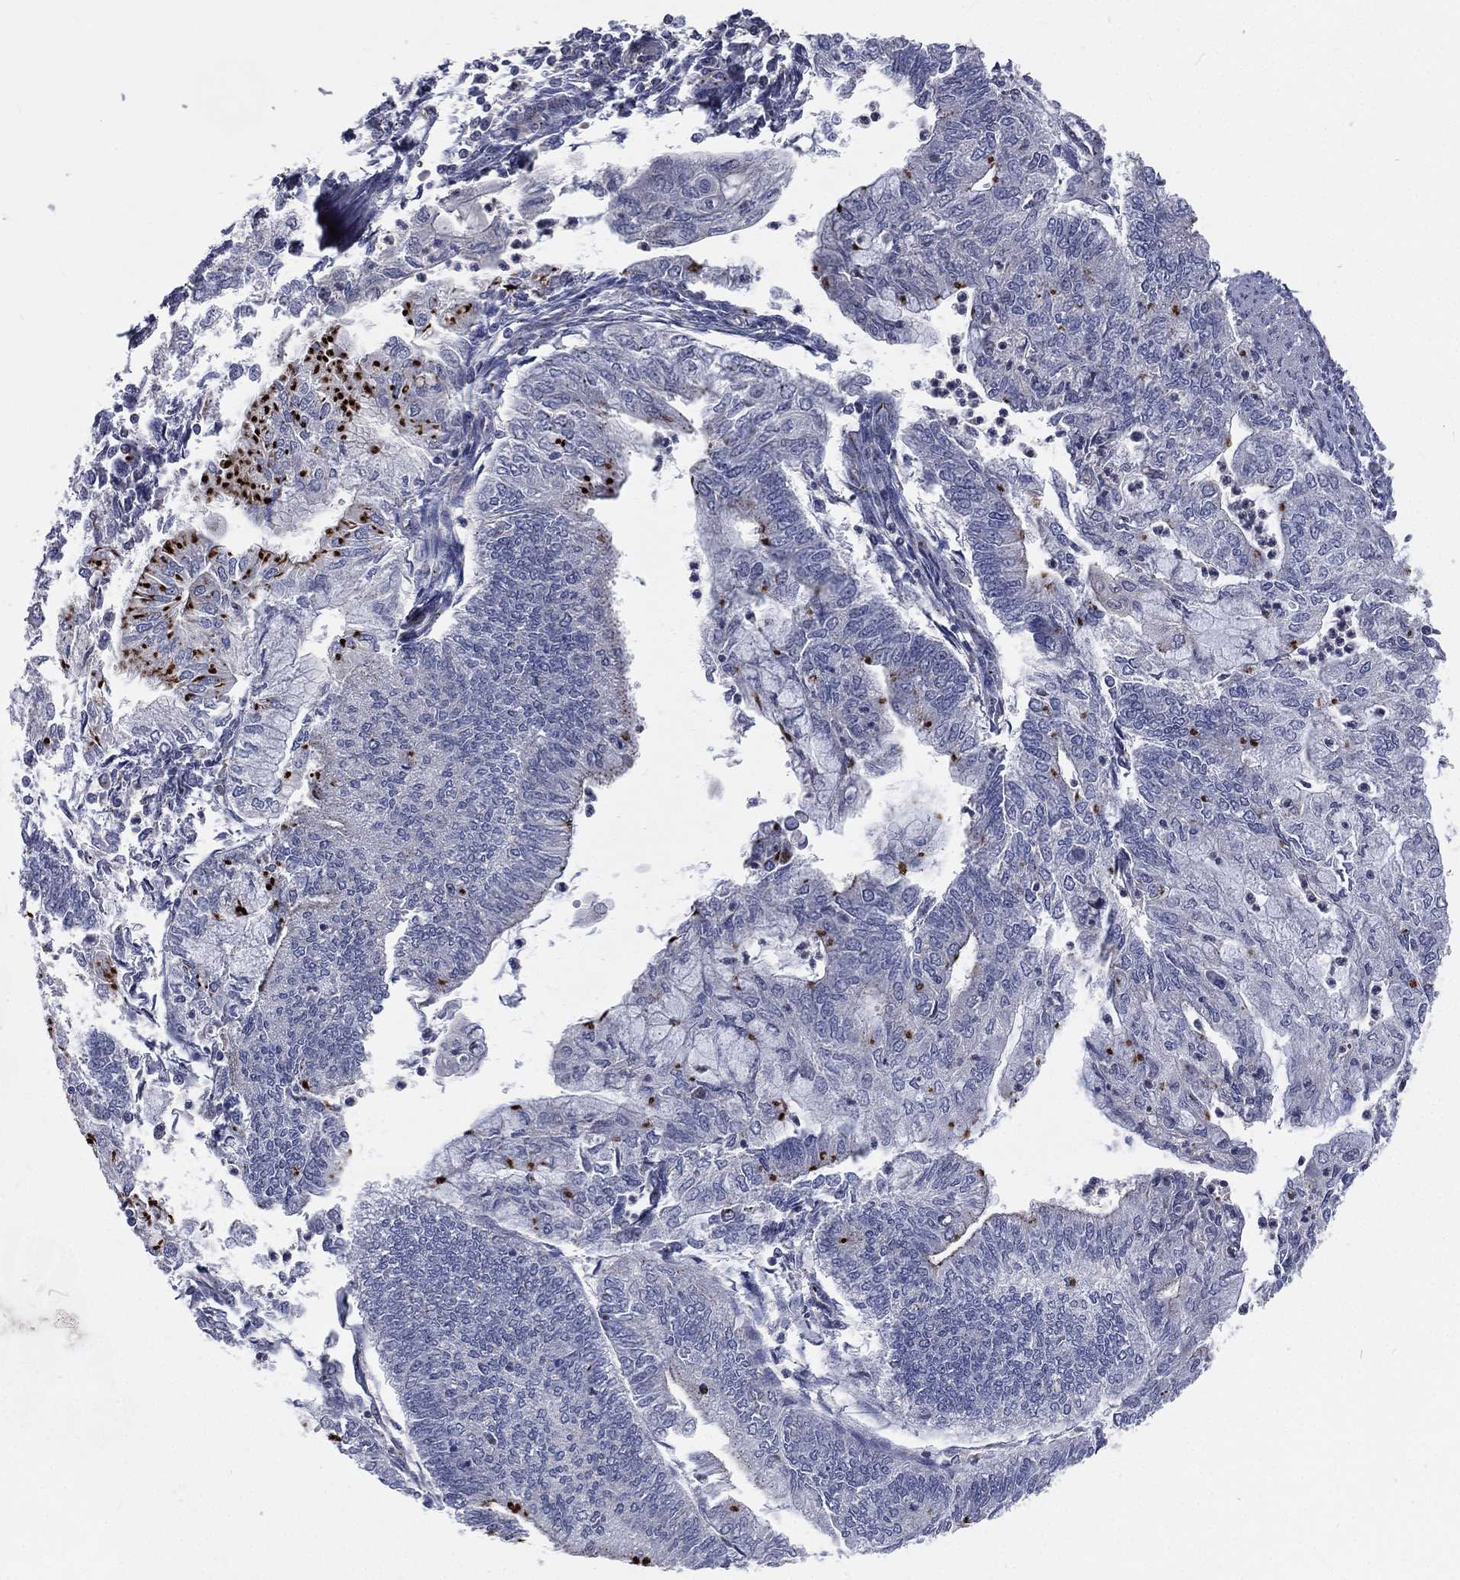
{"staining": {"intensity": "strong", "quantity": "<25%", "location": "cytoplasmic/membranous"}, "tissue": "endometrial cancer", "cell_type": "Tumor cells", "image_type": "cancer", "snomed": [{"axis": "morphology", "description": "Adenocarcinoma, NOS"}, {"axis": "topography", "description": "Endometrium"}], "caption": "Endometrial cancer stained with immunohistochemistry reveals strong cytoplasmic/membranous staining in about <25% of tumor cells.", "gene": "CROCC", "patient": {"sex": "female", "age": 59}}